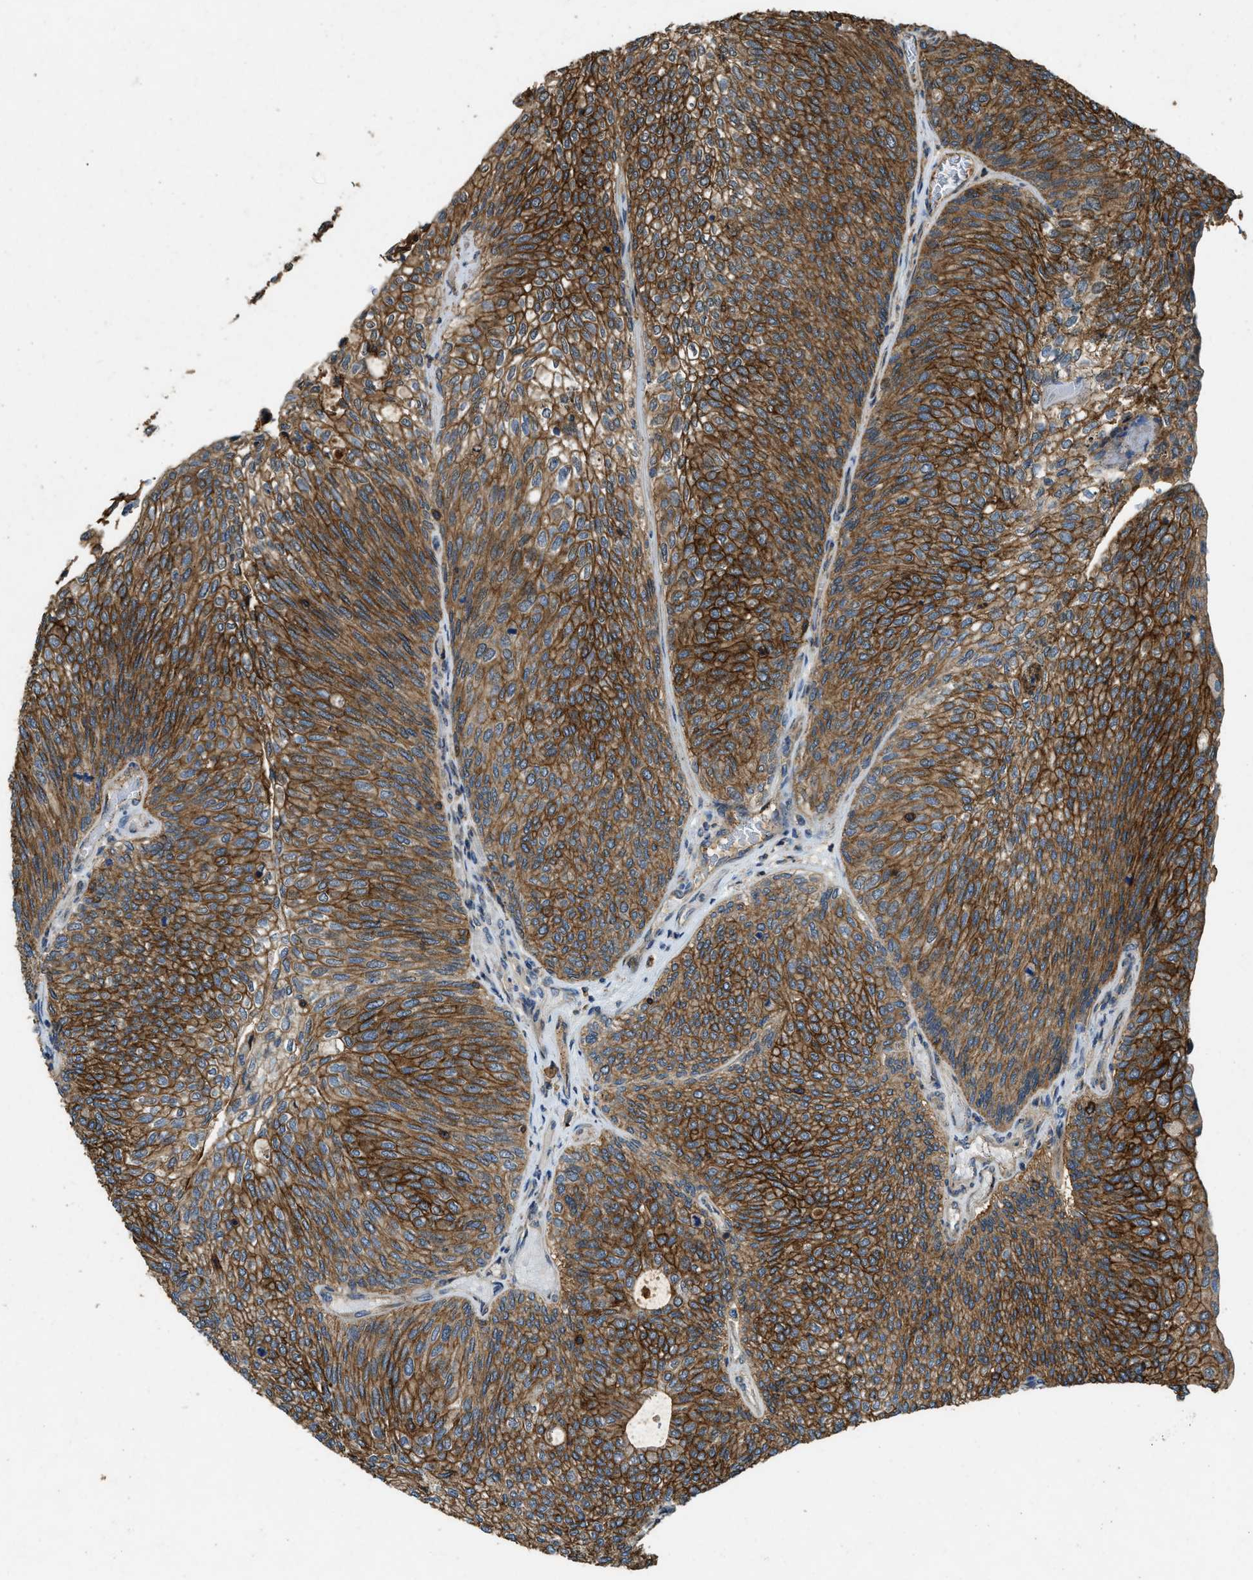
{"staining": {"intensity": "strong", "quantity": ">75%", "location": "cytoplasmic/membranous"}, "tissue": "urothelial cancer", "cell_type": "Tumor cells", "image_type": "cancer", "snomed": [{"axis": "morphology", "description": "Urothelial carcinoma, Low grade"}, {"axis": "topography", "description": "Urinary bladder"}], "caption": "Tumor cells exhibit strong cytoplasmic/membranous positivity in about >75% of cells in urothelial cancer. Using DAB (brown) and hematoxylin (blue) stains, captured at high magnification using brightfield microscopy.", "gene": "ATP8B1", "patient": {"sex": "female", "age": 79}}